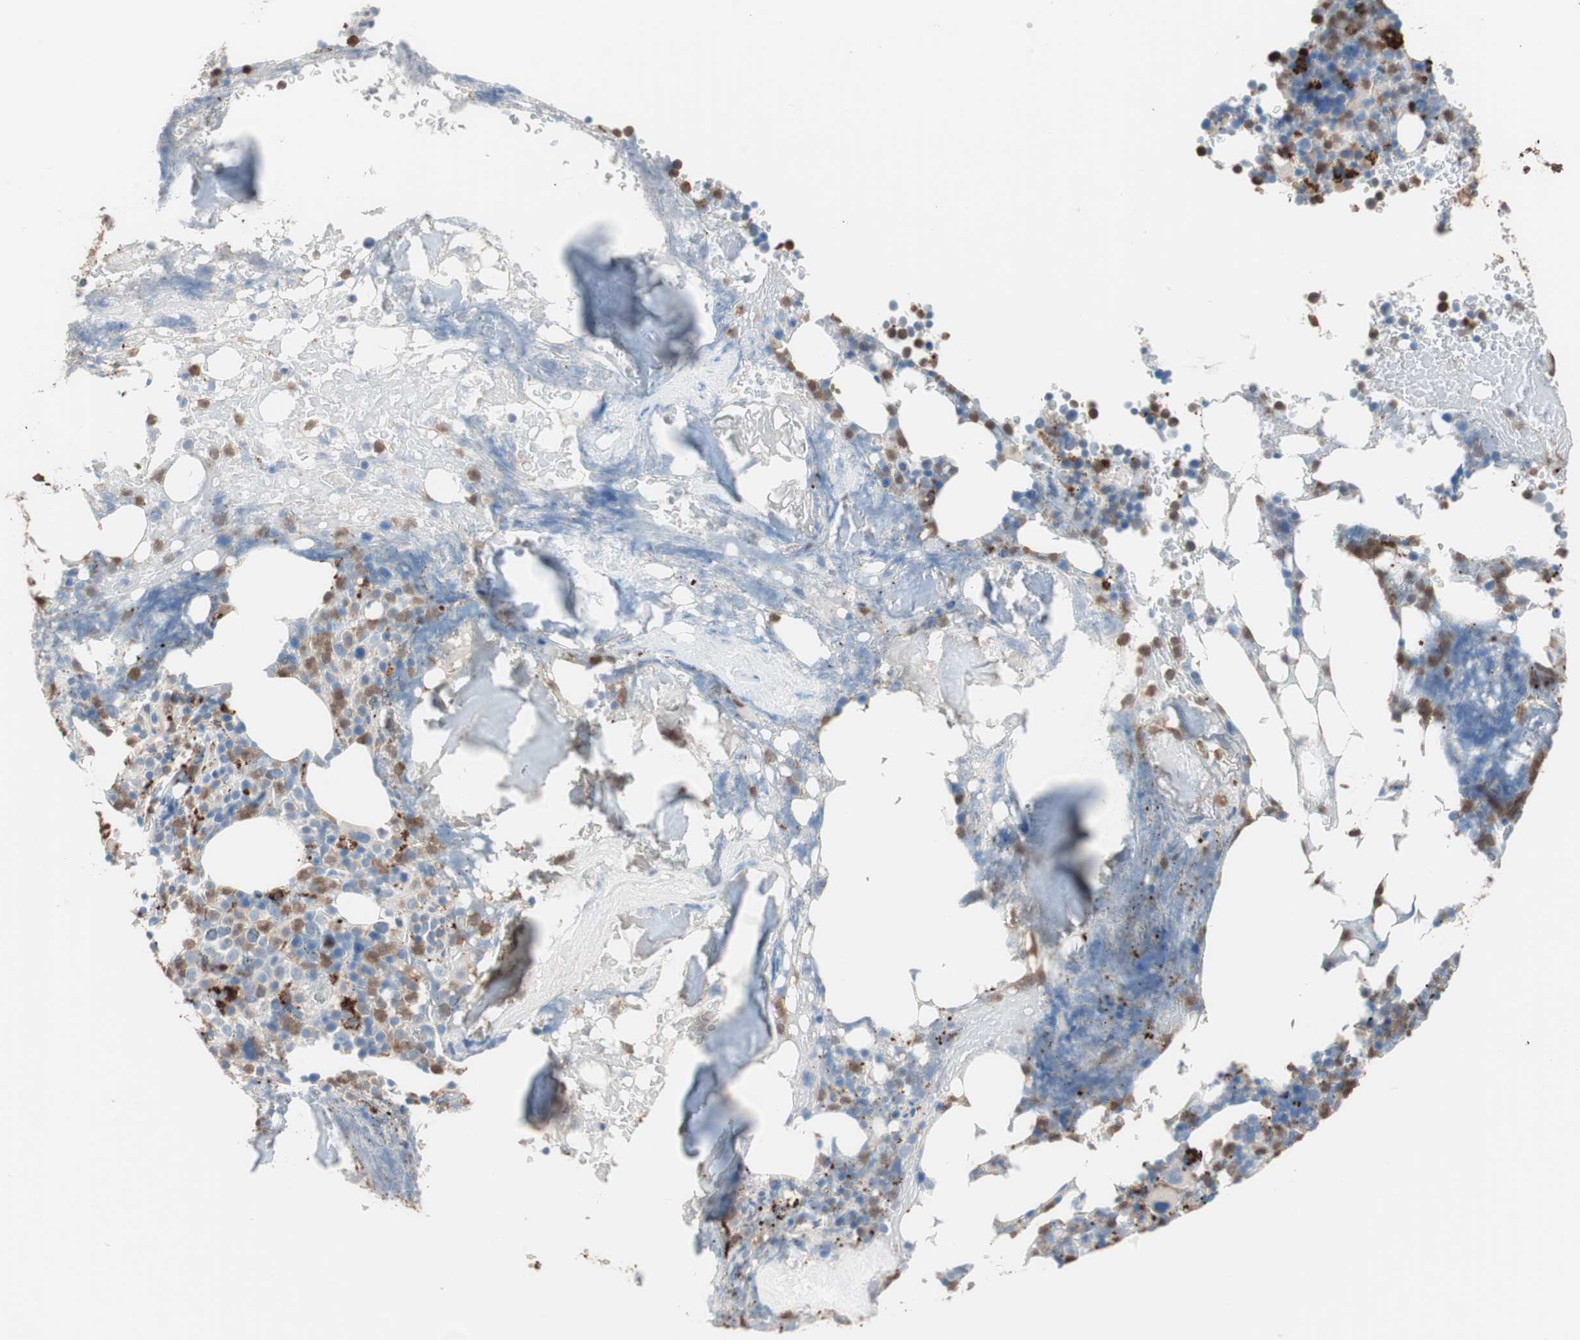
{"staining": {"intensity": "strong", "quantity": "25%-75%", "location": "nuclear"}, "tissue": "bone marrow", "cell_type": "Hematopoietic cells", "image_type": "normal", "snomed": [{"axis": "morphology", "description": "Normal tissue, NOS"}, {"axis": "topography", "description": "Bone marrow"}], "caption": "Human bone marrow stained with a brown dye exhibits strong nuclear positive positivity in about 25%-75% of hematopoietic cells.", "gene": "CLEC4D", "patient": {"sex": "female", "age": 66}}